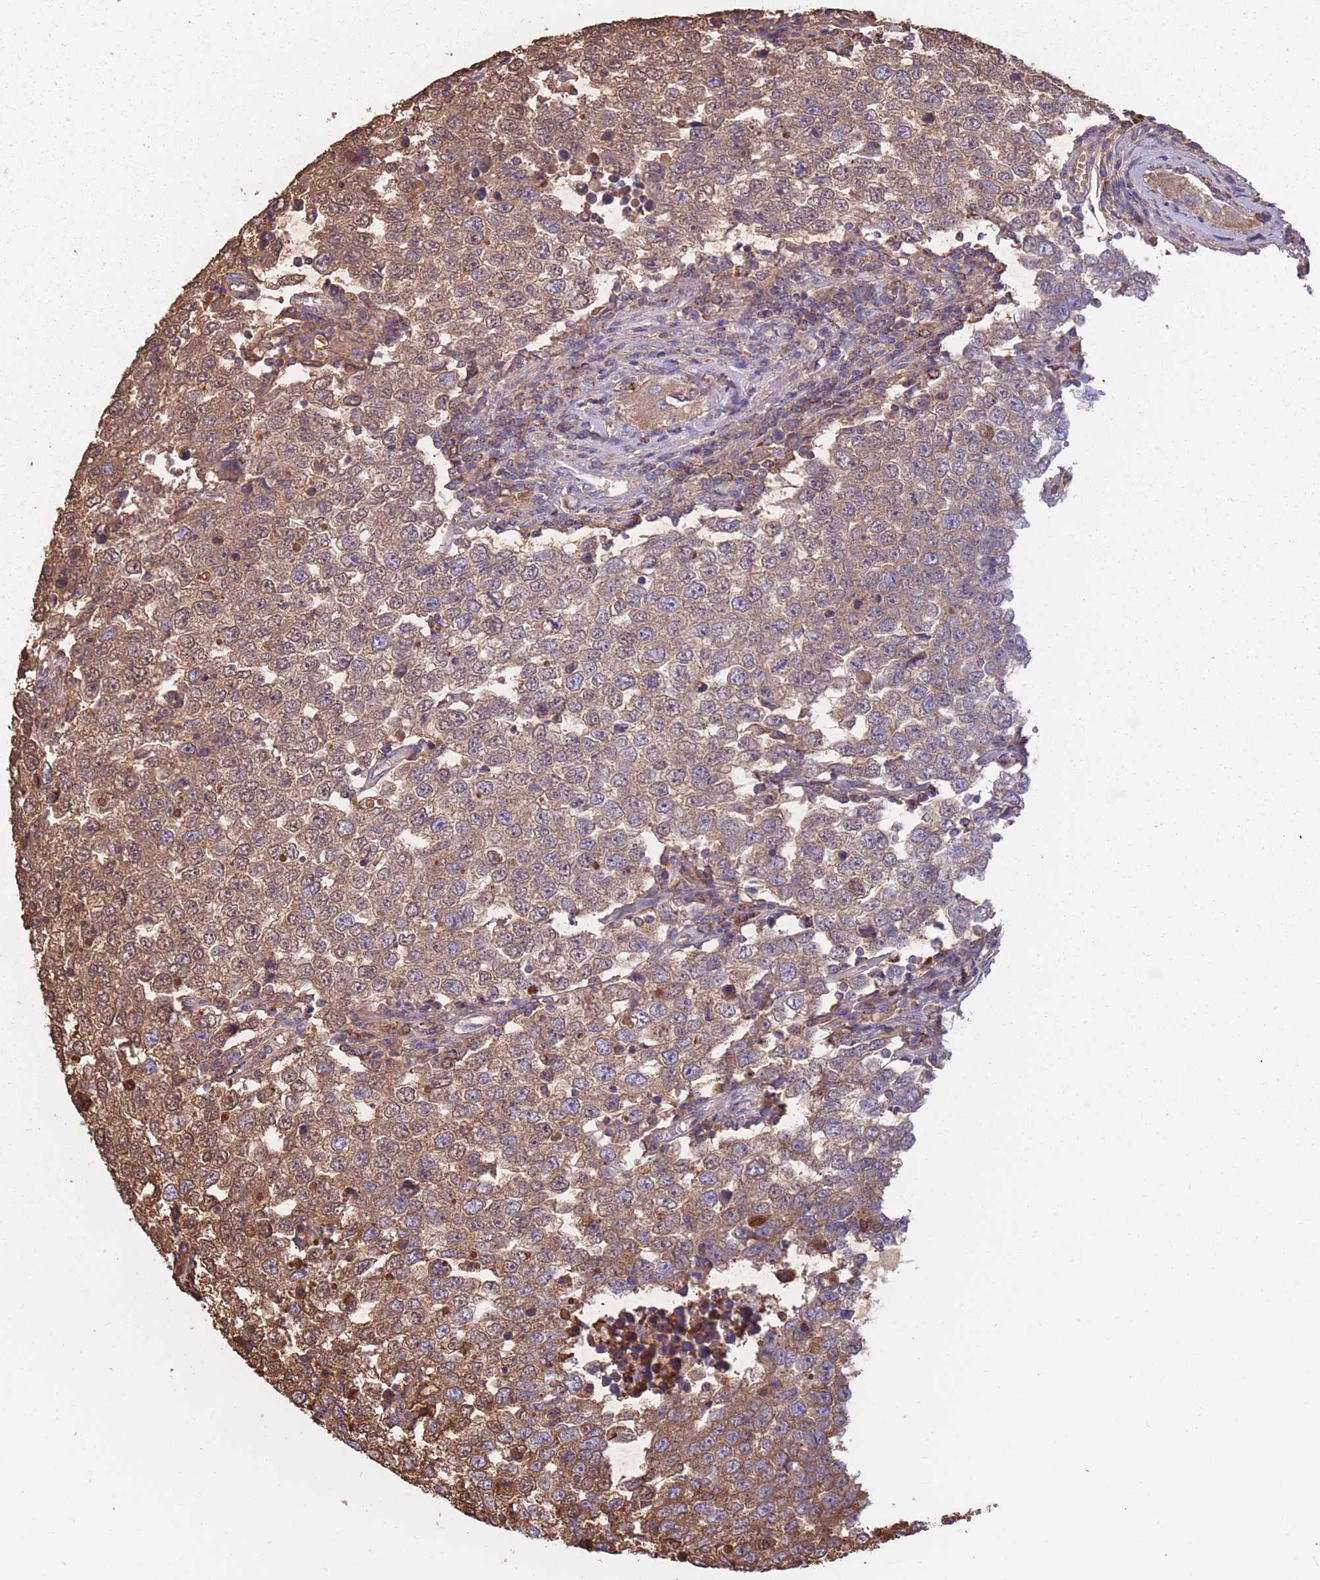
{"staining": {"intensity": "moderate", "quantity": ">75%", "location": "cytoplasmic/membranous"}, "tissue": "testis cancer", "cell_type": "Tumor cells", "image_type": "cancer", "snomed": [{"axis": "morphology", "description": "Seminoma, NOS"}, {"axis": "morphology", "description": "Carcinoma, Embryonal, NOS"}, {"axis": "topography", "description": "Testis"}], "caption": "Testis cancer (seminoma) stained with DAB immunohistochemistry displays medium levels of moderate cytoplasmic/membranous staining in approximately >75% of tumor cells. The protein is stained brown, and the nuclei are stained in blue (DAB (3,3'-diaminobenzidine) IHC with brightfield microscopy, high magnification).", "gene": "KAT2A", "patient": {"sex": "male", "age": 28}}